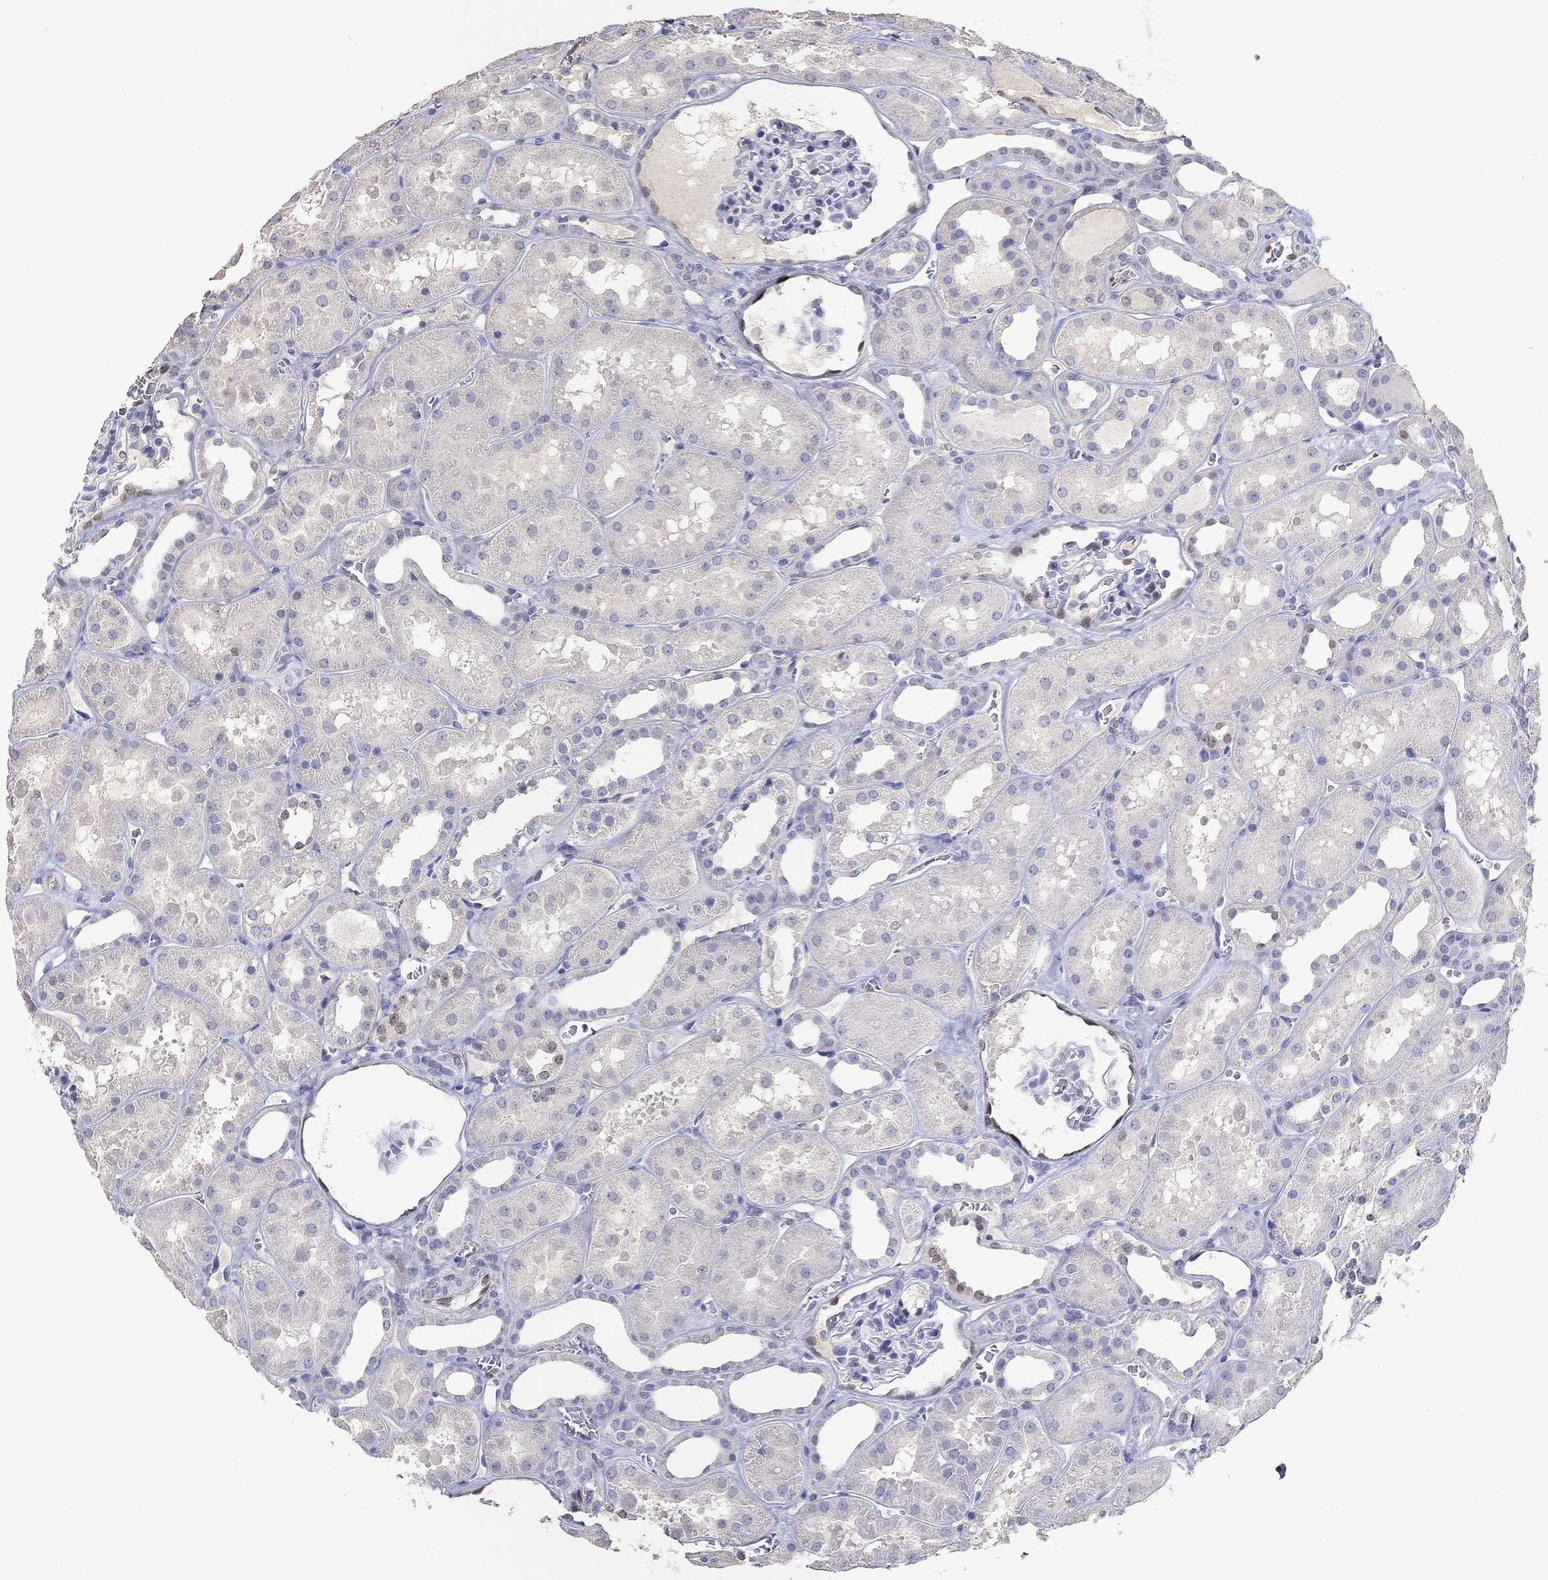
{"staining": {"intensity": "weak", "quantity": "<25%", "location": "nuclear"}, "tissue": "kidney", "cell_type": "Cells in glomeruli", "image_type": "normal", "snomed": [{"axis": "morphology", "description": "Normal tissue, NOS"}, {"axis": "topography", "description": "Kidney"}], "caption": "Histopathology image shows no significant protein staining in cells in glomeruli of unremarkable kidney.", "gene": "FGF2", "patient": {"sex": "female", "age": 41}}